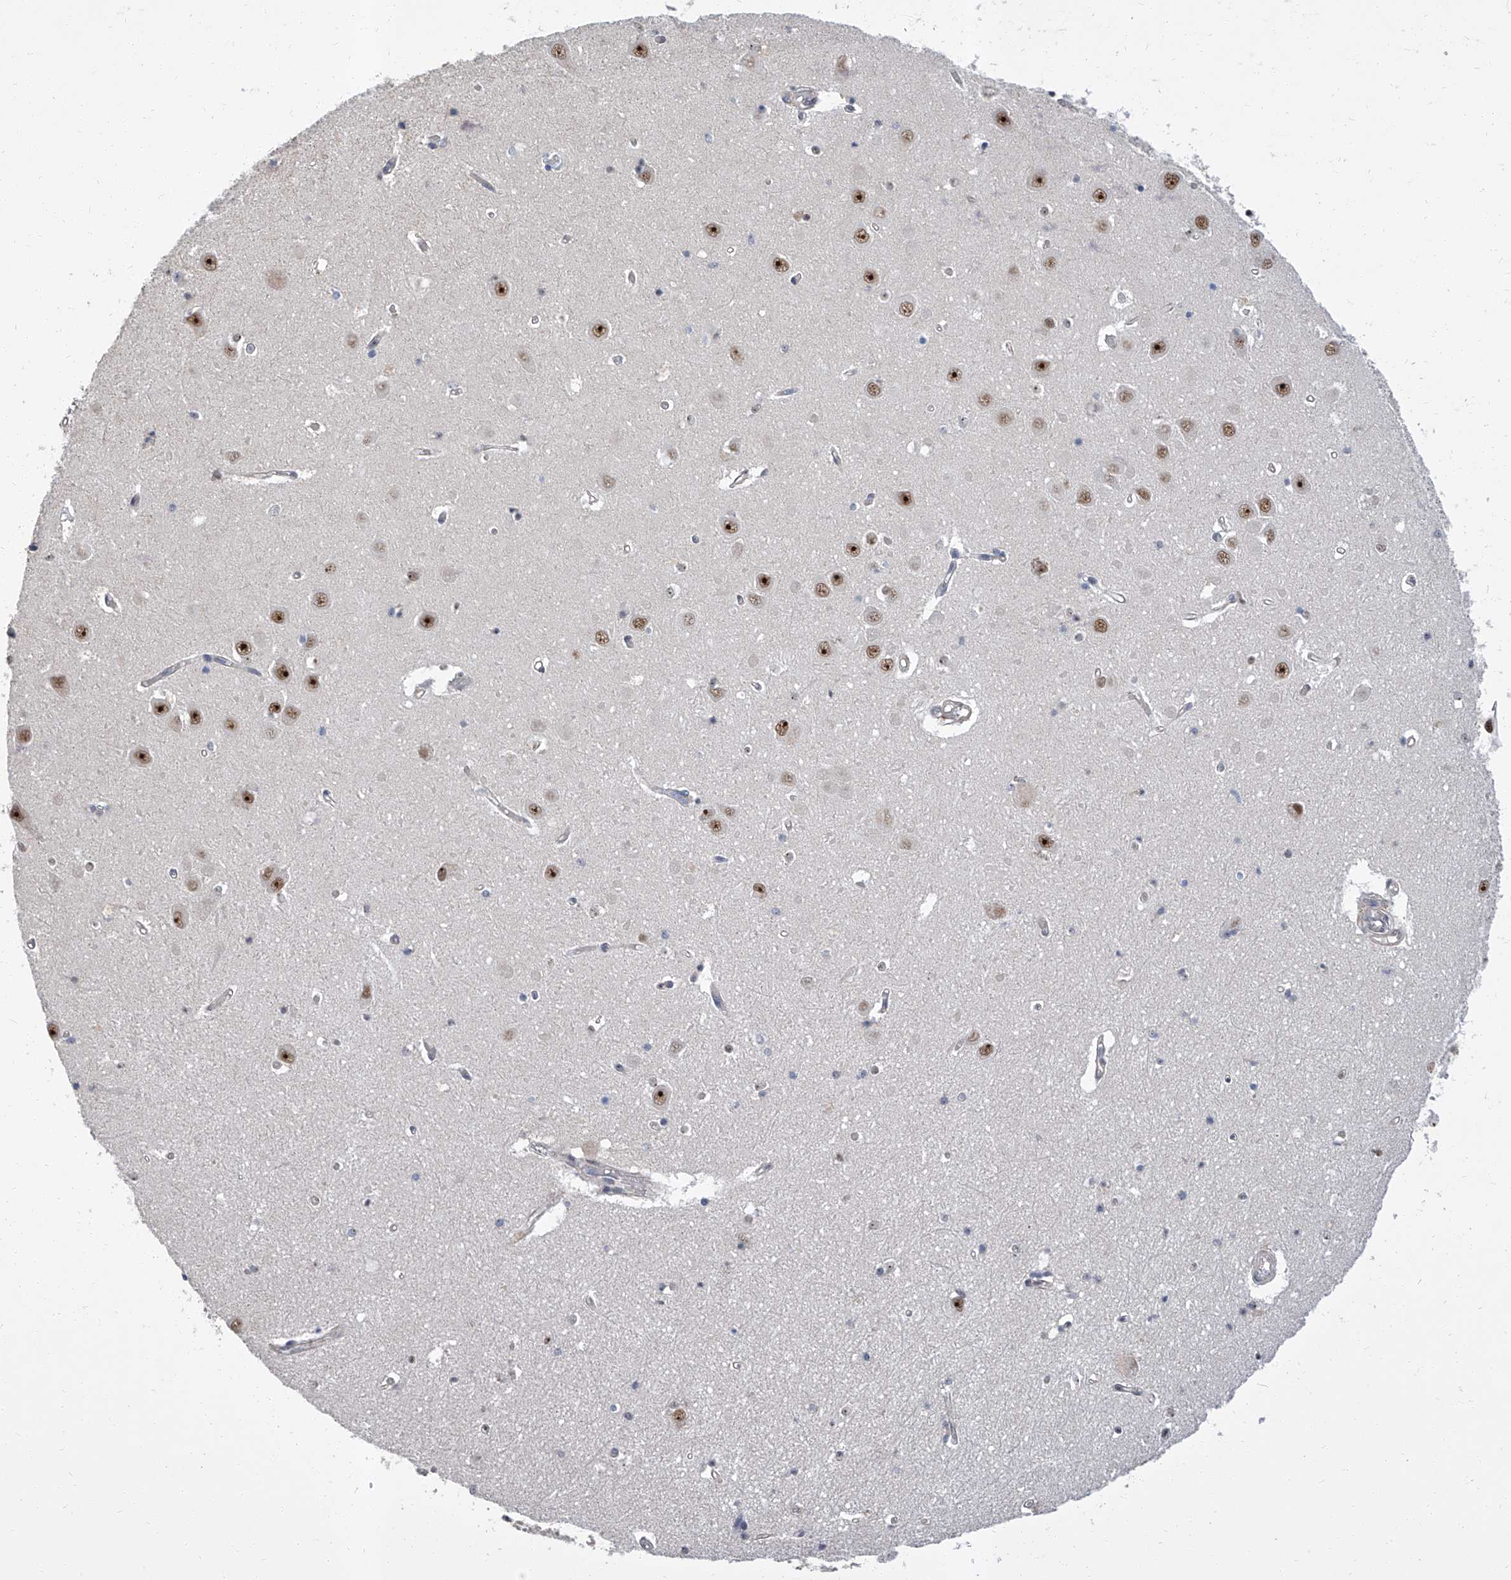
{"staining": {"intensity": "moderate", "quantity": "25%-75%", "location": "nuclear"}, "tissue": "hippocampus", "cell_type": "Glial cells", "image_type": "normal", "snomed": [{"axis": "morphology", "description": "Normal tissue, NOS"}, {"axis": "topography", "description": "Hippocampus"}], "caption": "A brown stain highlights moderate nuclear expression of a protein in glial cells of unremarkable human hippocampus. (Stains: DAB (3,3'-diaminobenzidine) in brown, nuclei in blue, Microscopy: brightfield microscopy at high magnification).", "gene": "CMTR1", "patient": {"sex": "male", "age": 70}}